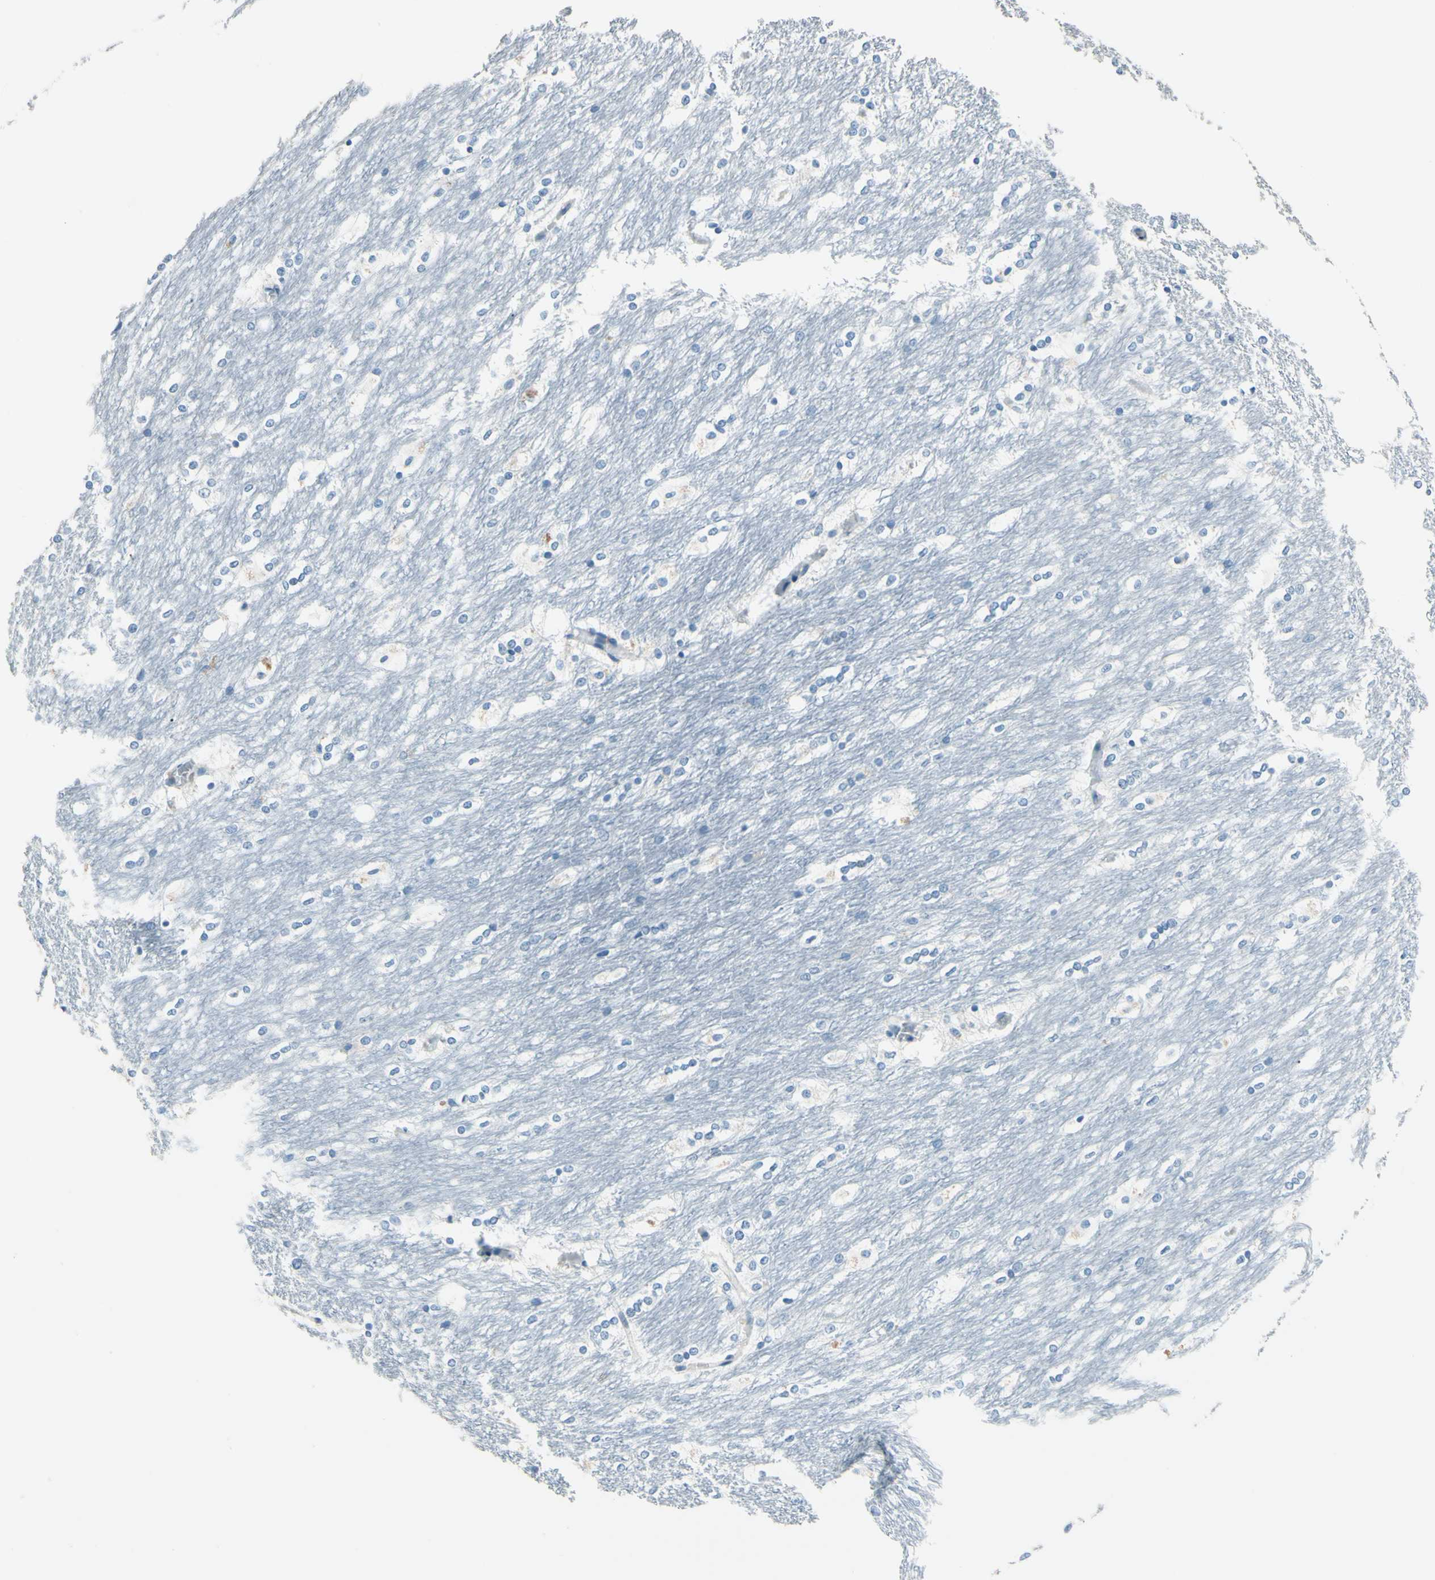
{"staining": {"intensity": "weak", "quantity": "<25%", "location": "cytoplasmic/membranous"}, "tissue": "caudate", "cell_type": "Glial cells", "image_type": "normal", "snomed": [{"axis": "morphology", "description": "Normal tissue, NOS"}, {"axis": "topography", "description": "Lateral ventricle wall"}], "caption": "Glial cells are negative for protein expression in benign human caudate.", "gene": "CDH15", "patient": {"sex": "female", "age": 19}}